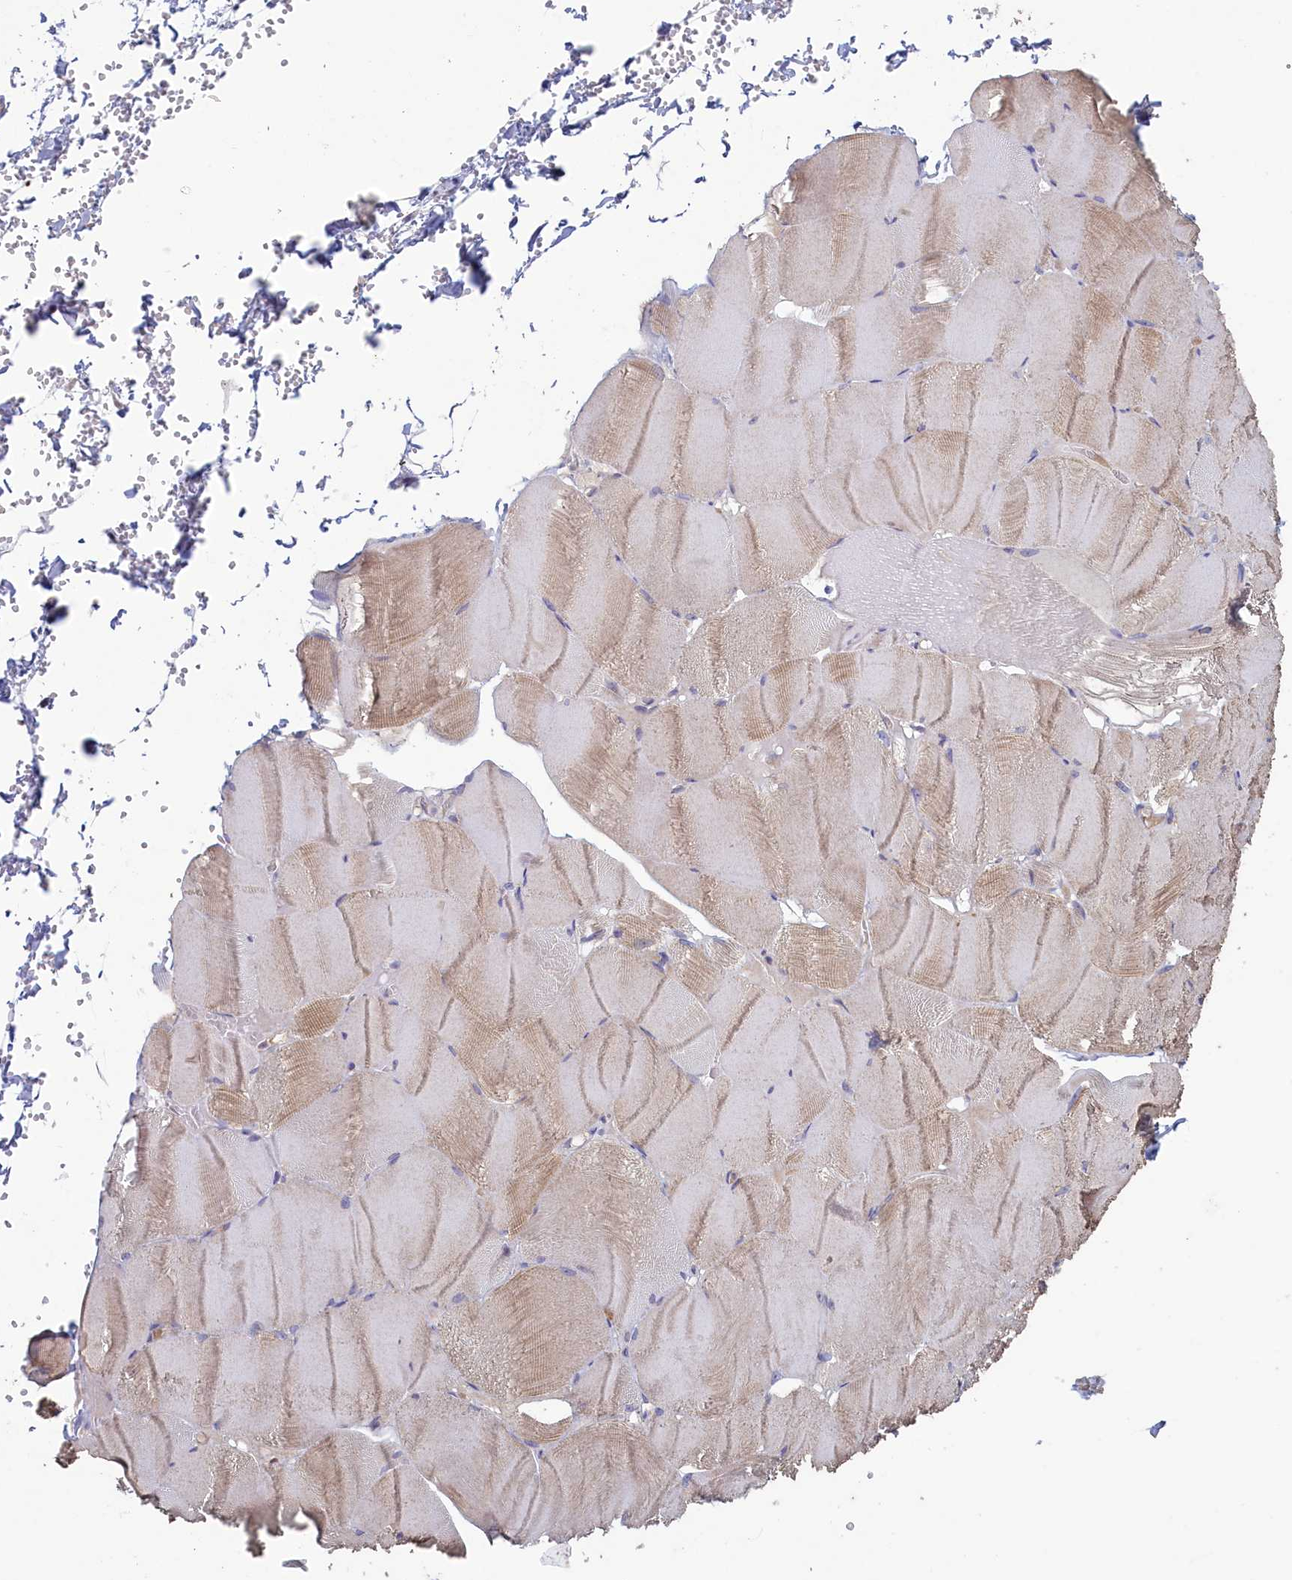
{"staining": {"intensity": "weak", "quantity": "<25%", "location": "cytoplasmic/membranous"}, "tissue": "skeletal muscle", "cell_type": "Myocytes", "image_type": "normal", "snomed": [{"axis": "morphology", "description": "Normal tissue, NOS"}, {"axis": "morphology", "description": "Basal cell carcinoma"}, {"axis": "topography", "description": "Skeletal muscle"}], "caption": "IHC image of unremarkable skeletal muscle: human skeletal muscle stained with DAB displays no significant protein expression in myocytes. (Brightfield microscopy of DAB immunohistochemistry (IHC) at high magnification).", "gene": "ATF7IP2", "patient": {"sex": "female", "age": 64}}